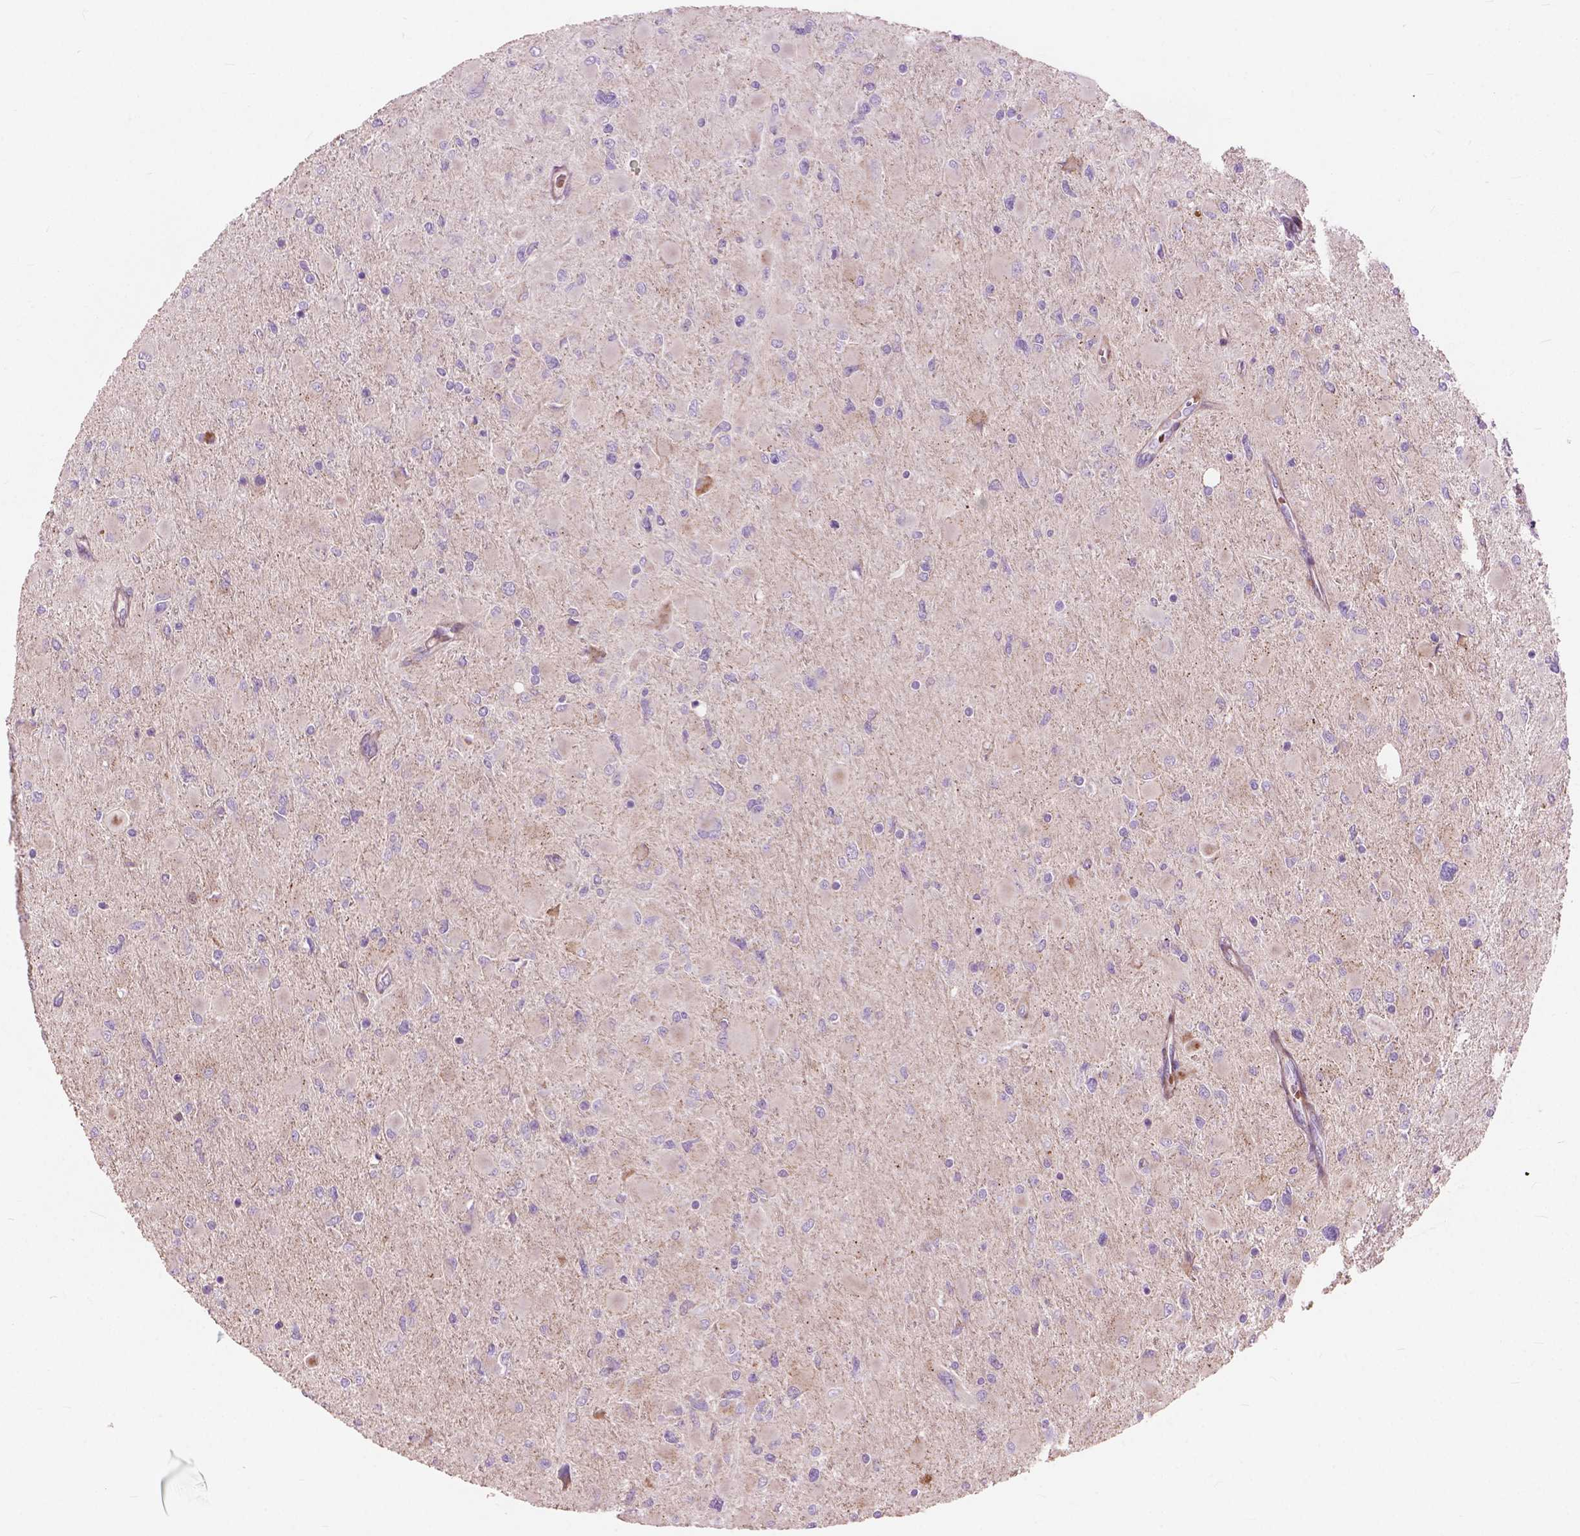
{"staining": {"intensity": "negative", "quantity": "none", "location": "none"}, "tissue": "glioma", "cell_type": "Tumor cells", "image_type": "cancer", "snomed": [{"axis": "morphology", "description": "Glioma, malignant, High grade"}, {"axis": "topography", "description": "Cerebral cortex"}], "caption": "IHC micrograph of malignant glioma (high-grade) stained for a protein (brown), which demonstrates no staining in tumor cells.", "gene": "MORN1", "patient": {"sex": "female", "age": 36}}